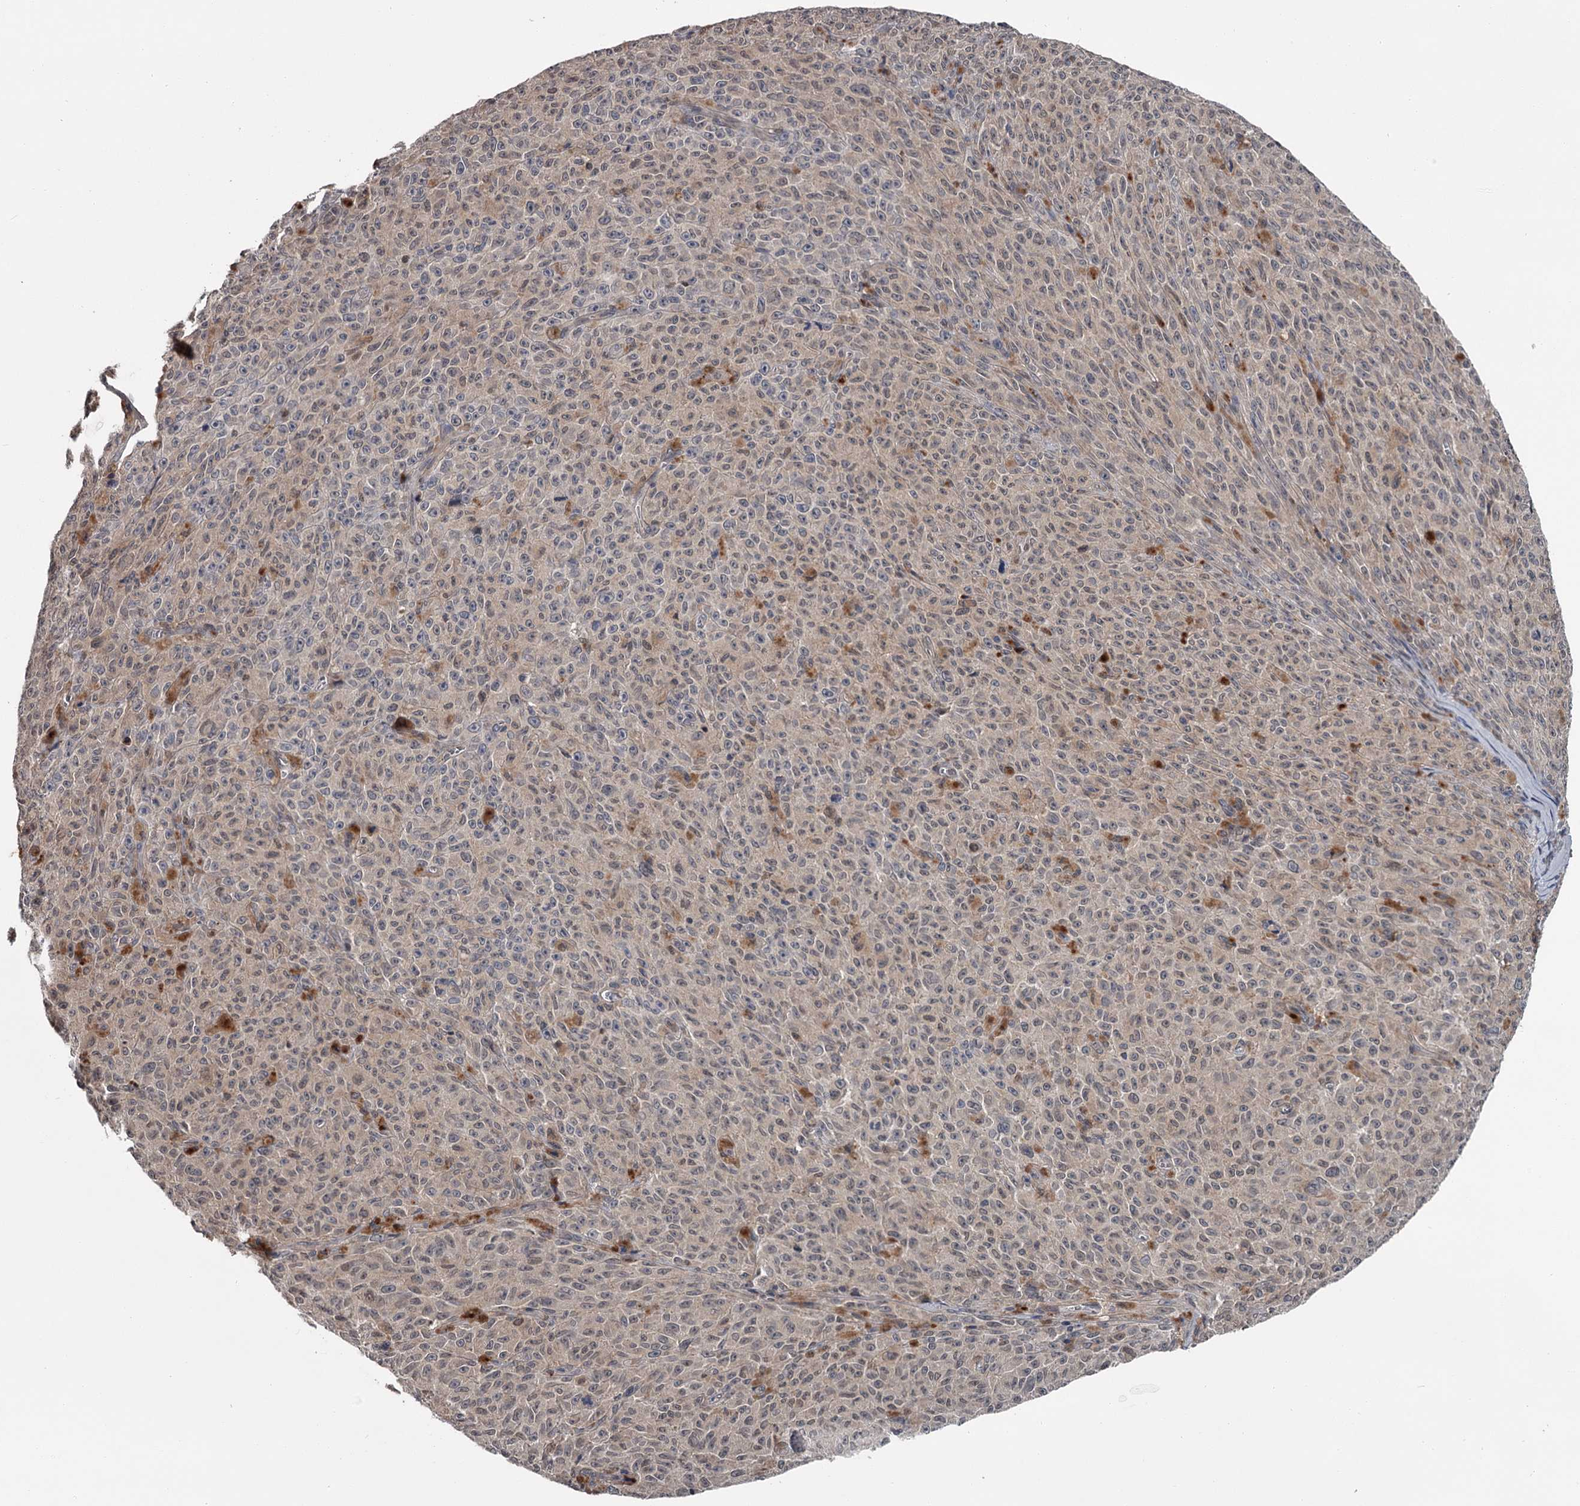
{"staining": {"intensity": "negative", "quantity": "none", "location": "none"}, "tissue": "melanoma", "cell_type": "Tumor cells", "image_type": "cancer", "snomed": [{"axis": "morphology", "description": "Malignant melanoma, NOS"}, {"axis": "topography", "description": "Skin"}], "caption": "Immunohistochemistry (IHC) image of melanoma stained for a protein (brown), which reveals no positivity in tumor cells.", "gene": "DAO", "patient": {"sex": "female", "age": 82}}